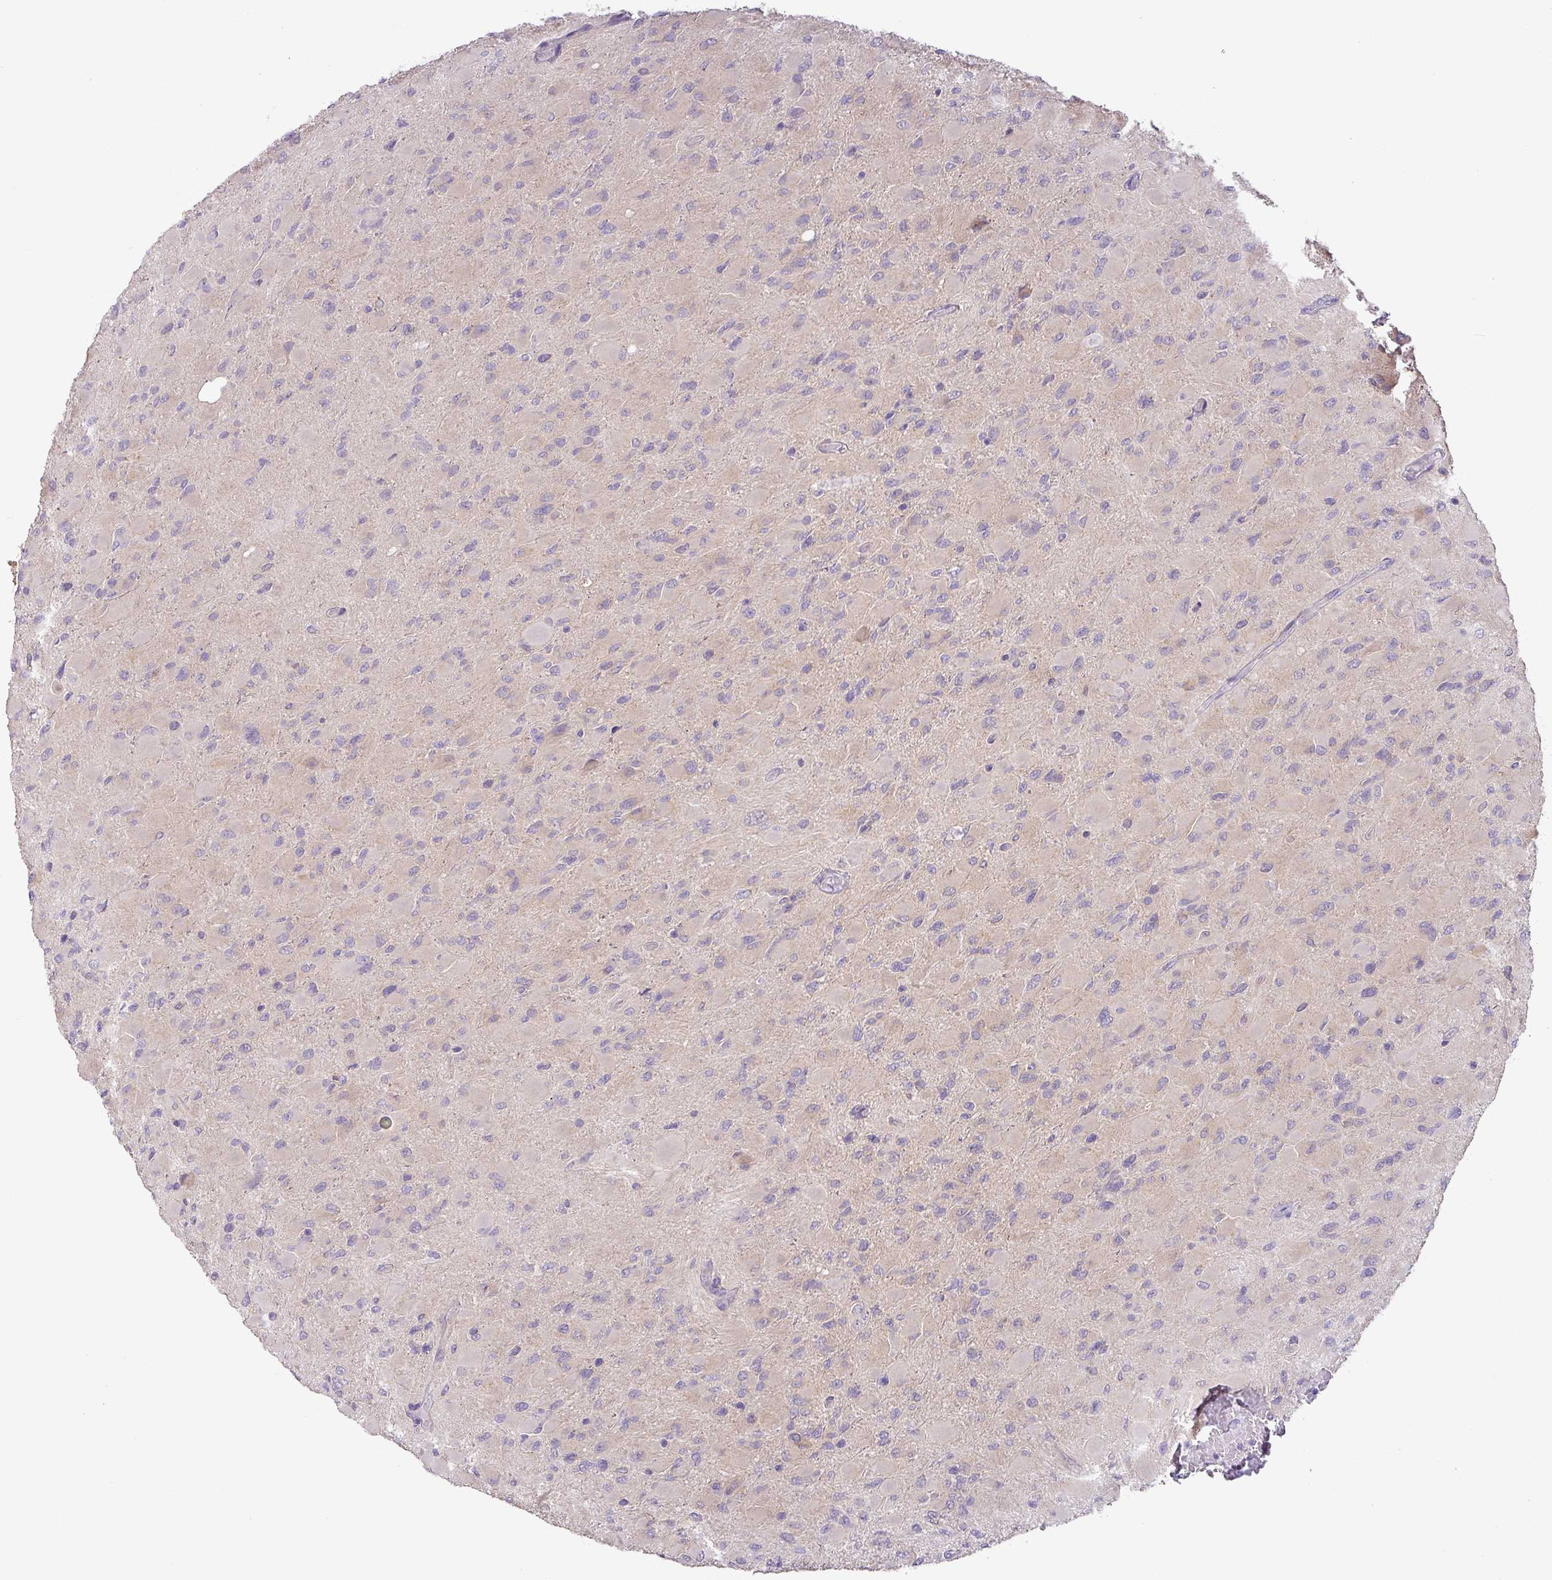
{"staining": {"intensity": "negative", "quantity": "none", "location": "none"}, "tissue": "glioma", "cell_type": "Tumor cells", "image_type": "cancer", "snomed": [{"axis": "morphology", "description": "Glioma, malignant, High grade"}, {"axis": "topography", "description": "Cerebral cortex"}], "caption": "DAB immunohistochemical staining of glioma displays no significant staining in tumor cells.", "gene": "GALNT12", "patient": {"sex": "female", "age": 36}}